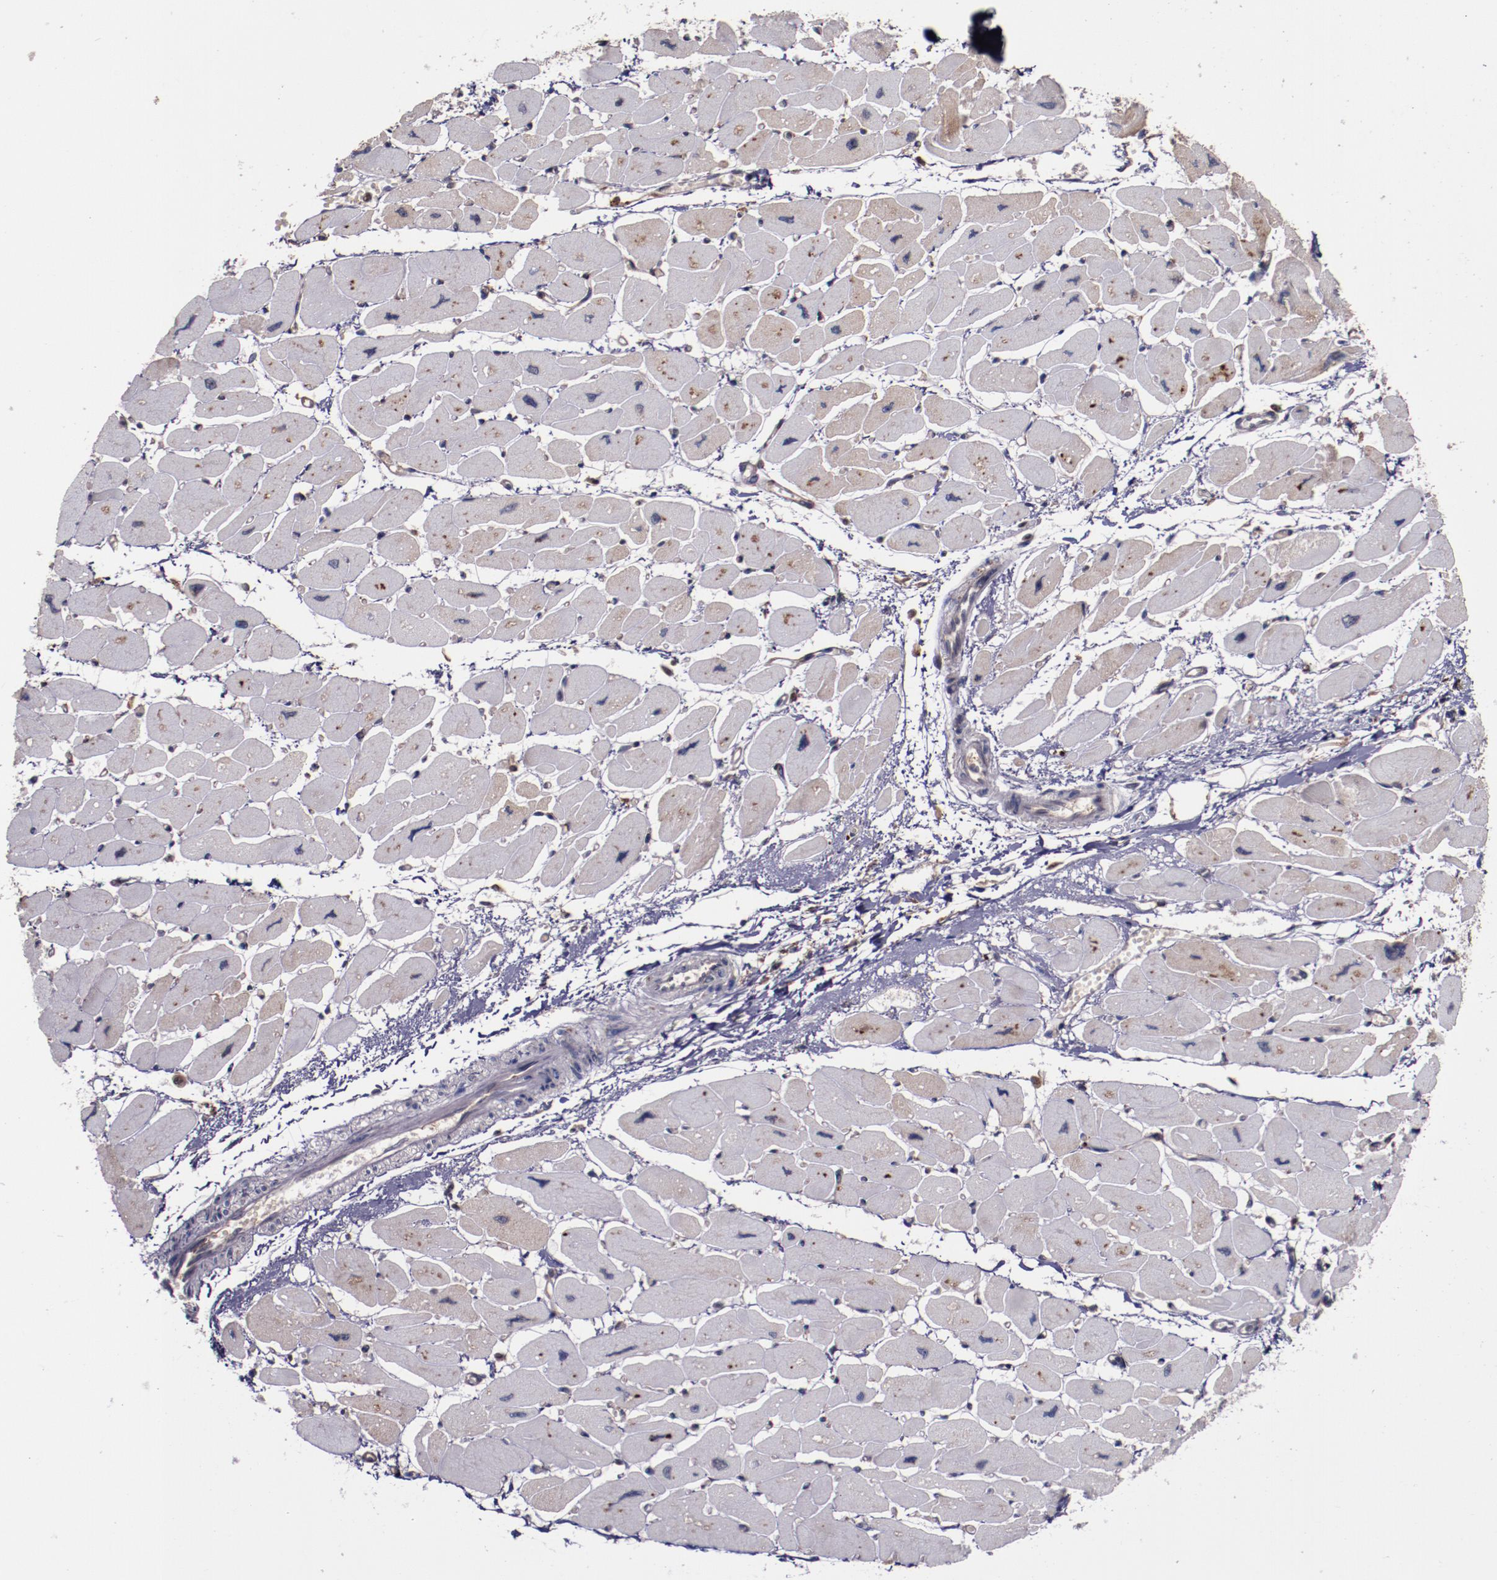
{"staining": {"intensity": "weak", "quantity": "25%-75%", "location": "cytoplasmic/membranous"}, "tissue": "heart muscle", "cell_type": "Cardiomyocytes", "image_type": "normal", "snomed": [{"axis": "morphology", "description": "Normal tissue, NOS"}, {"axis": "topography", "description": "Heart"}], "caption": "Benign heart muscle was stained to show a protein in brown. There is low levels of weak cytoplasmic/membranous positivity in approximately 25%-75% of cardiomyocytes. (IHC, brightfield microscopy, high magnification).", "gene": "CHEK2", "patient": {"sex": "female", "age": 54}}